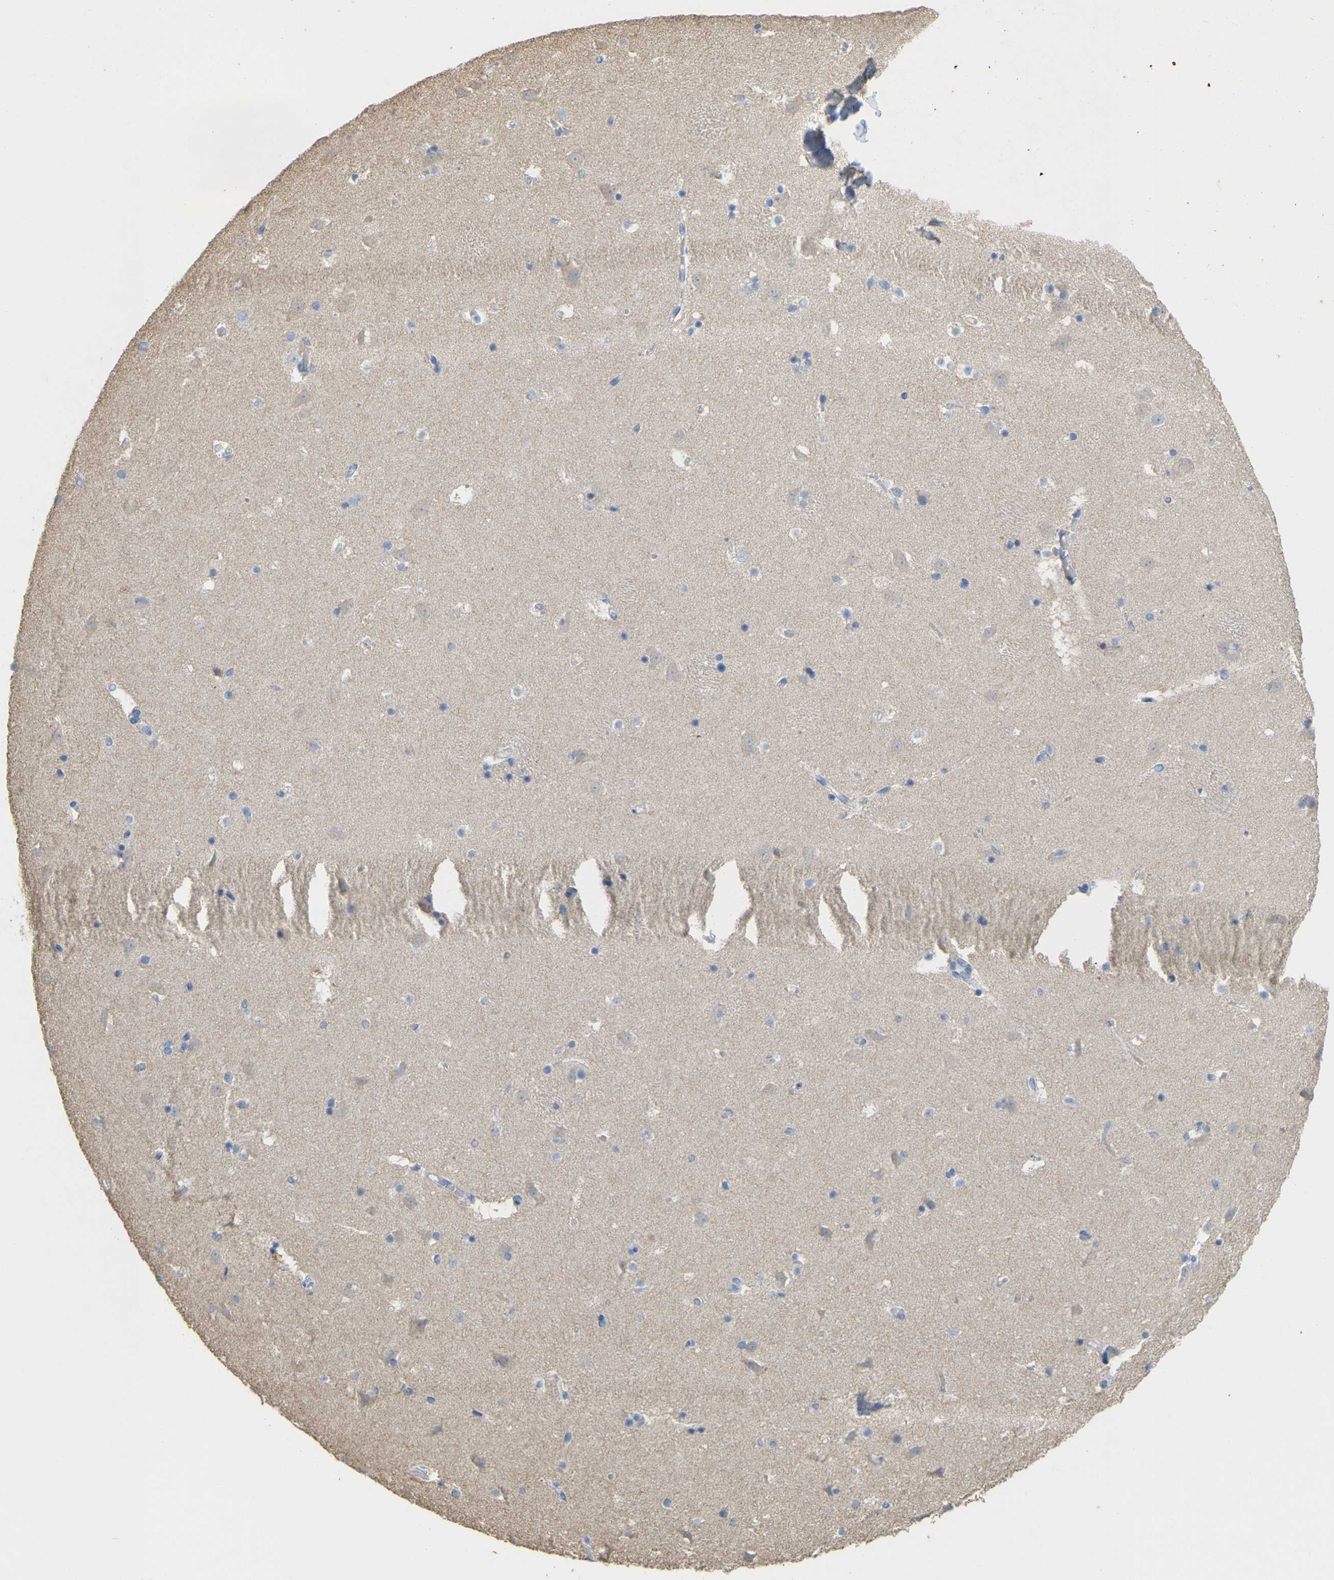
{"staining": {"intensity": "negative", "quantity": "none", "location": "none"}, "tissue": "caudate", "cell_type": "Glial cells", "image_type": "normal", "snomed": [{"axis": "morphology", "description": "Normal tissue, NOS"}, {"axis": "topography", "description": "Lateral ventricle wall"}], "caption": "The photomicrograph shows no staining of glial cells in normal caudate. Nuclei are stained in blue.", "gene": "SERPINB5", "patient": {"sex": "male", "age": 45}}